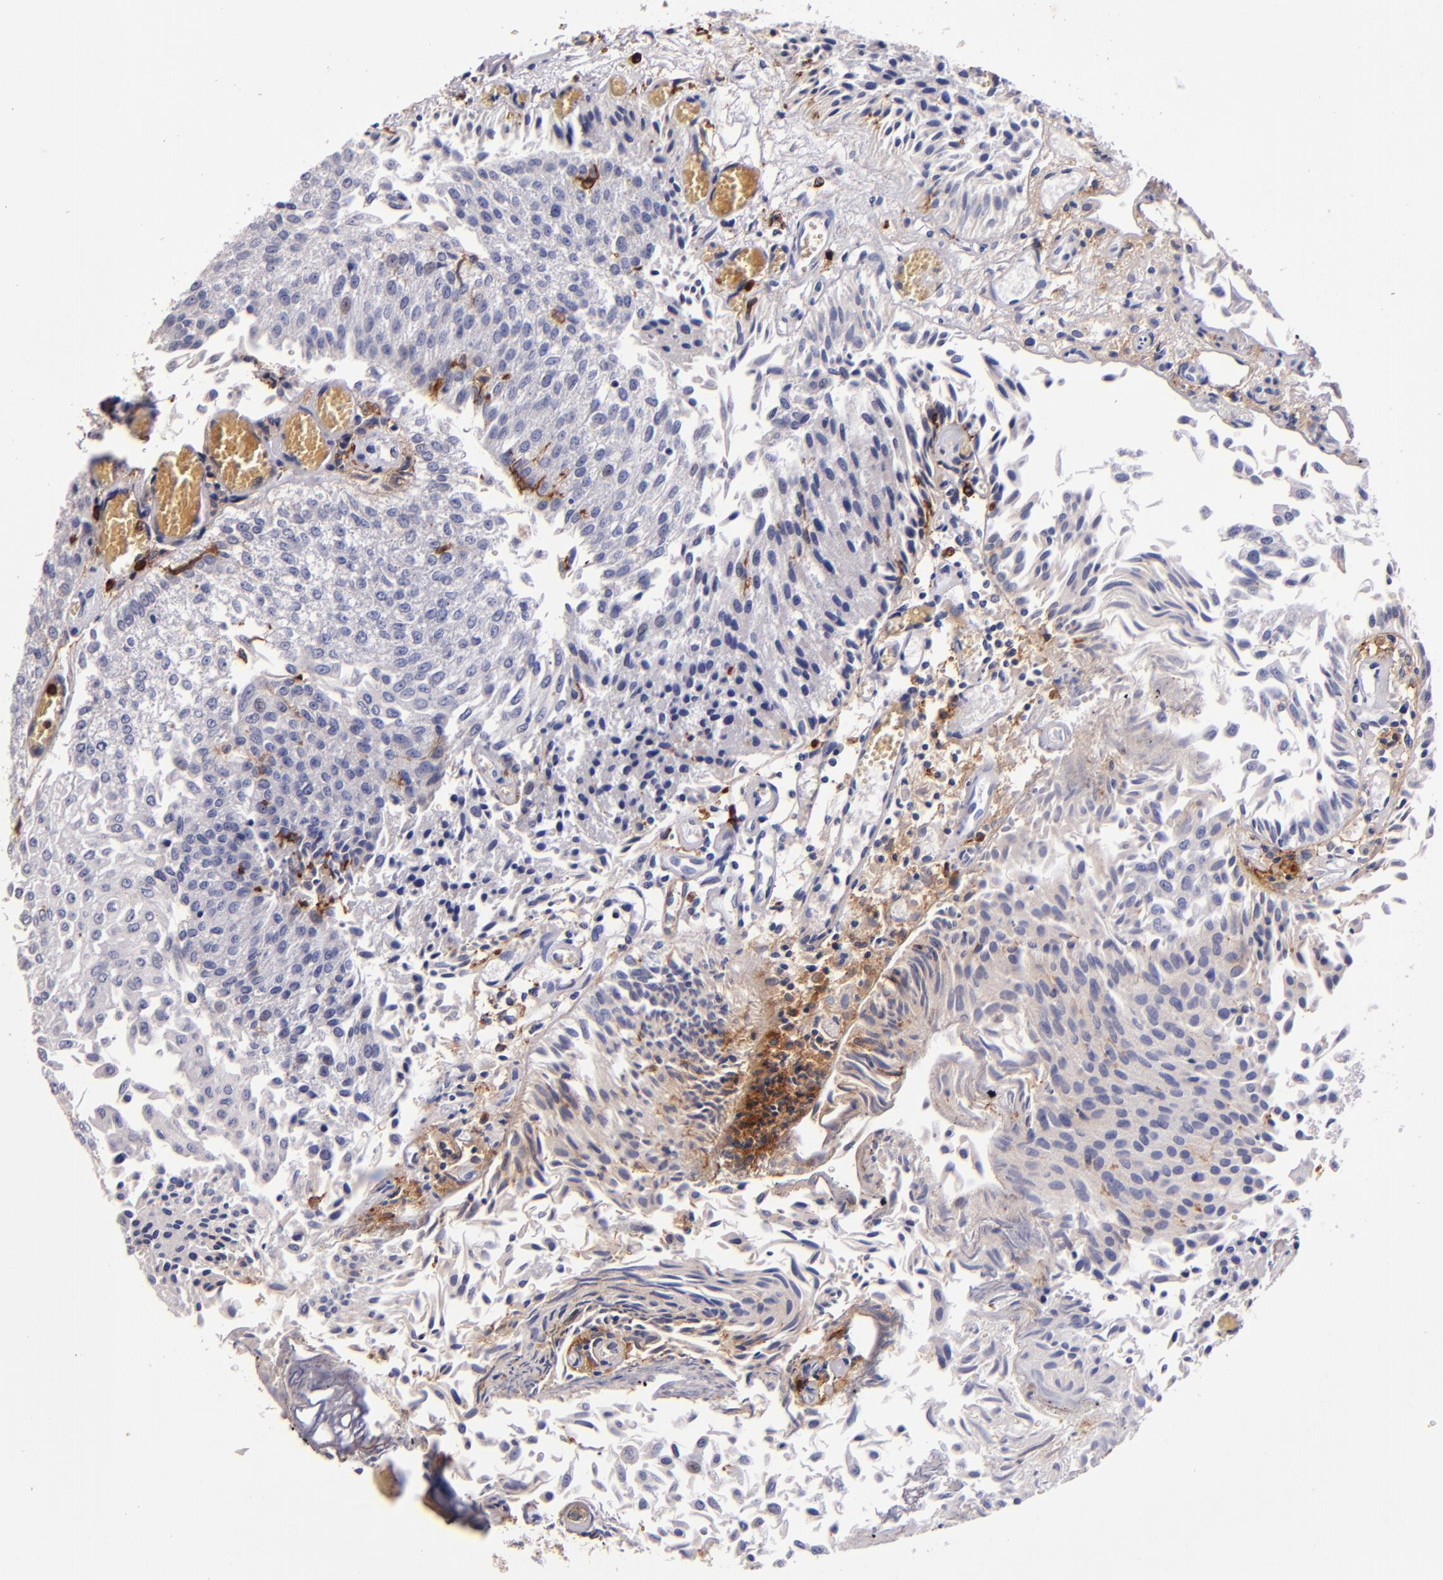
{"staining": {"intensity": "negative", "quantity": "none", "location": "none"}, "tissue": "urothelial cancer", "cell_type": "Tumor cells", "image_type": "cancer", "snomed": [{"axis": "morphology", "description": "Urothelial carcinoma, Low grade"}, {"axis": "topography", "description": "Urinary bladder"}], "caption": "IHC of urothelial carcinoma (low-grade) reveals no positivity in tumor cells.", "gene": "SIRPA", "patient": {"sex": "male", "age": 86}}